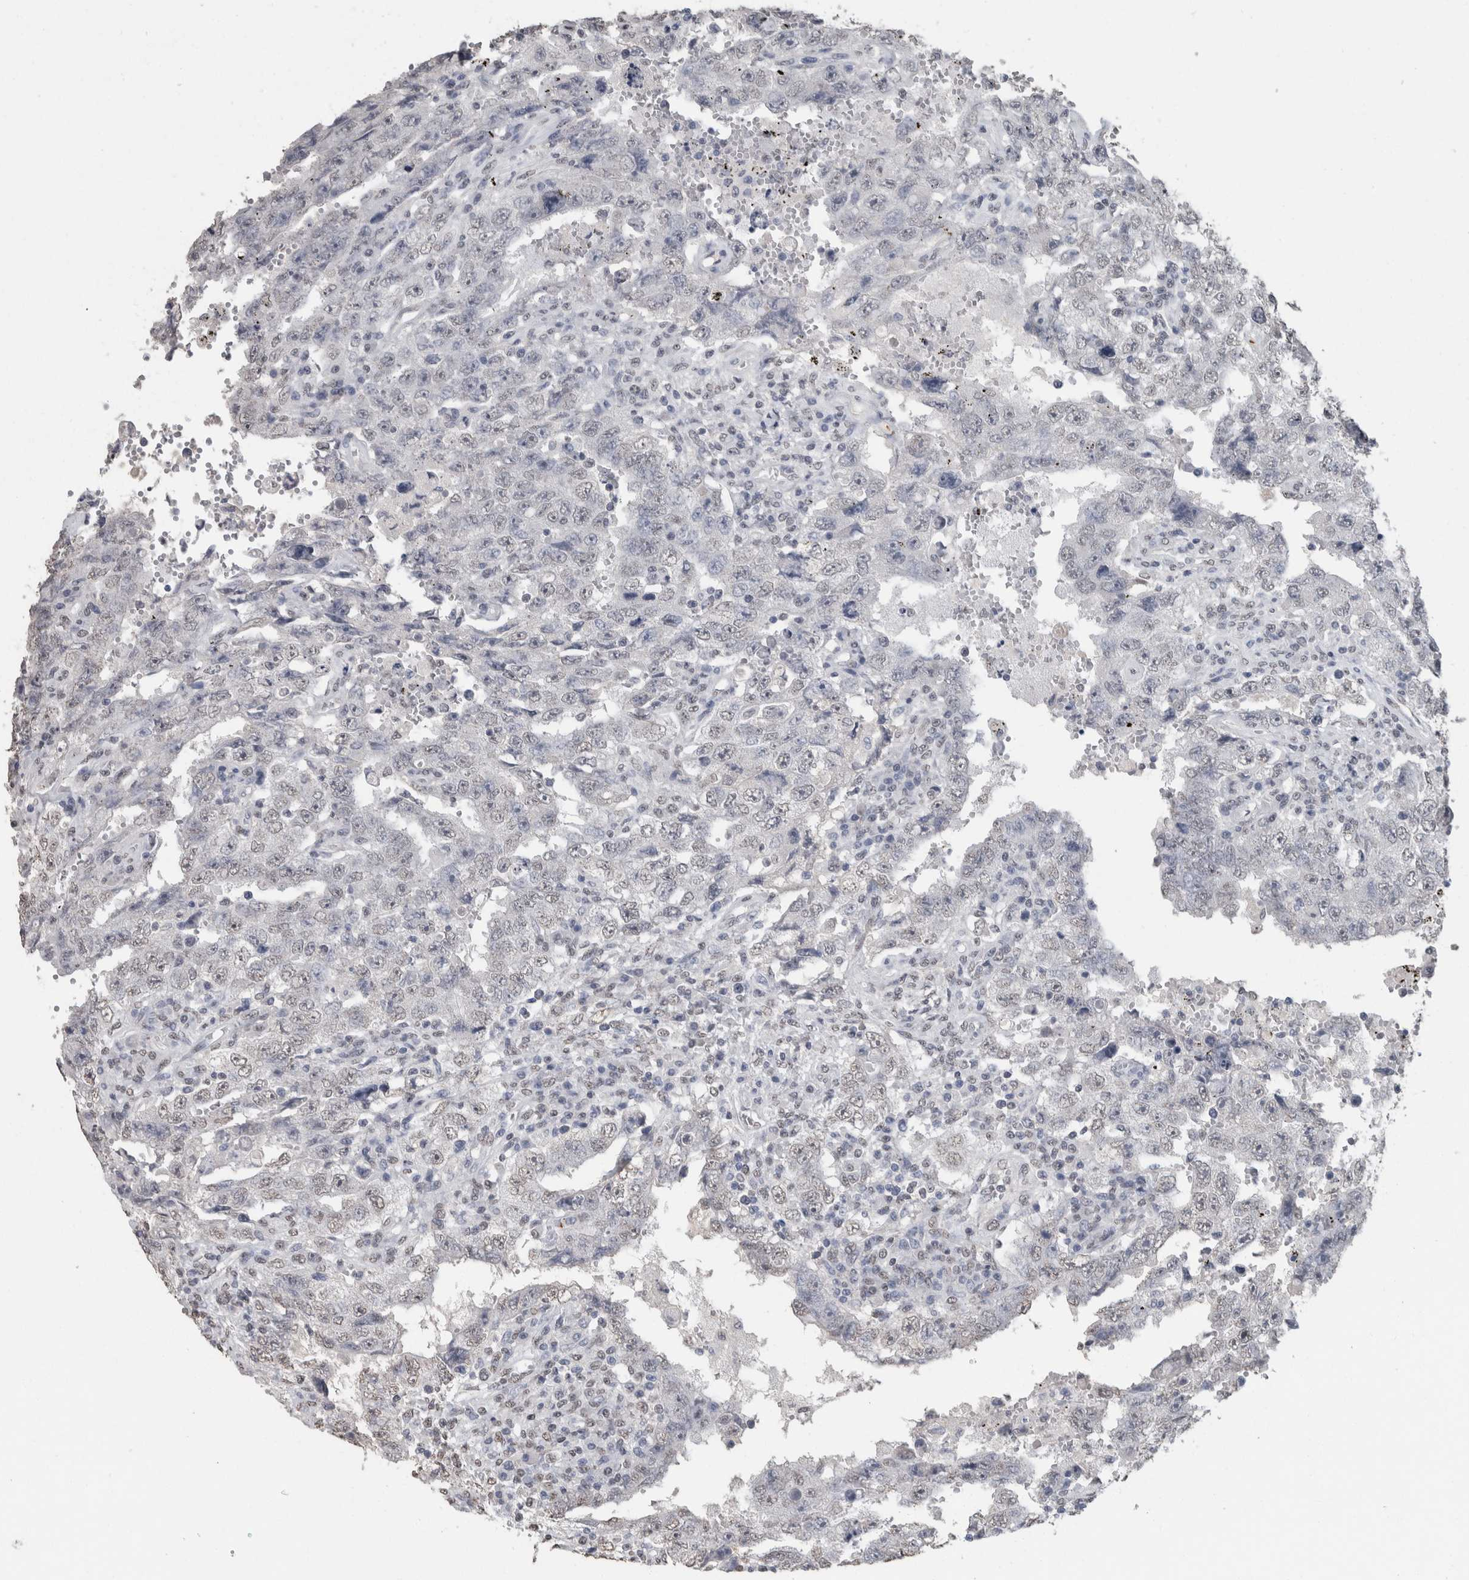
{"staining": {"intensity": "negative", "quantity": "none", "location": "none"}, "tissue": "testis cancer", "cell_type": "Tumor cells", "image_type": "cancer", "snomed": [{"axis": "morphology", "description": "Carcinoma, Embryonal, NOS"}, {"axis": "topography", "description": "Testis"}], "caption": "This is a image of immunohistochemistry (IHC) staining of embryonal carcinoma (testis), which shows no positivity in tumor cells.", "gene": "LTBP1", "patient": {"sex": "male", "age": 26}}